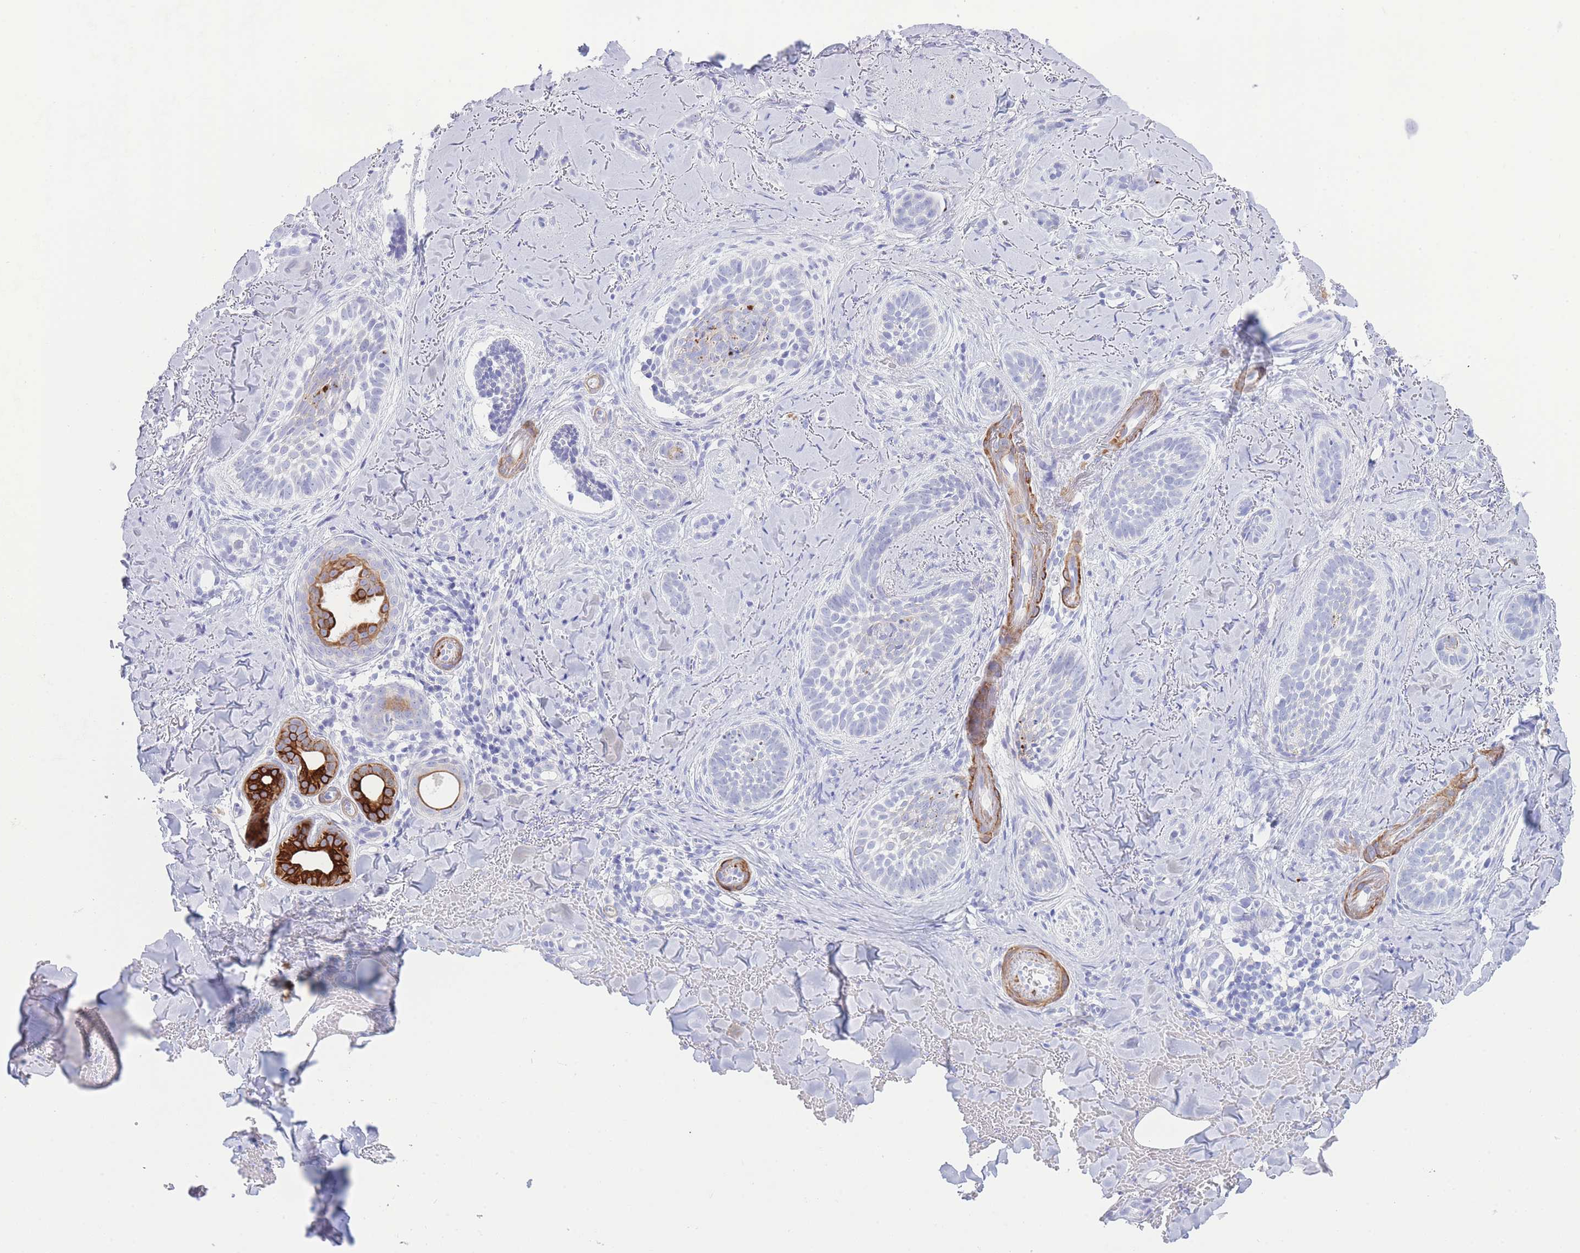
{"staining": {"intensity": "negative", "quantity": "none", "location": "none"}, "tissue": "skin cancer", "cell_type": "Tumor cells", "image_type": "cancer", "snomed": [{"axis": "morphology", "description": "Basal cell carcinoma"}, {"axis": "topography", "description": "Skin"}], "caption": "Immunohistochemical staining of skin cancer shows no significant staining in tumor cells.", "gene": "VWA8", "patient": {"sex": "female", "age": 55}}